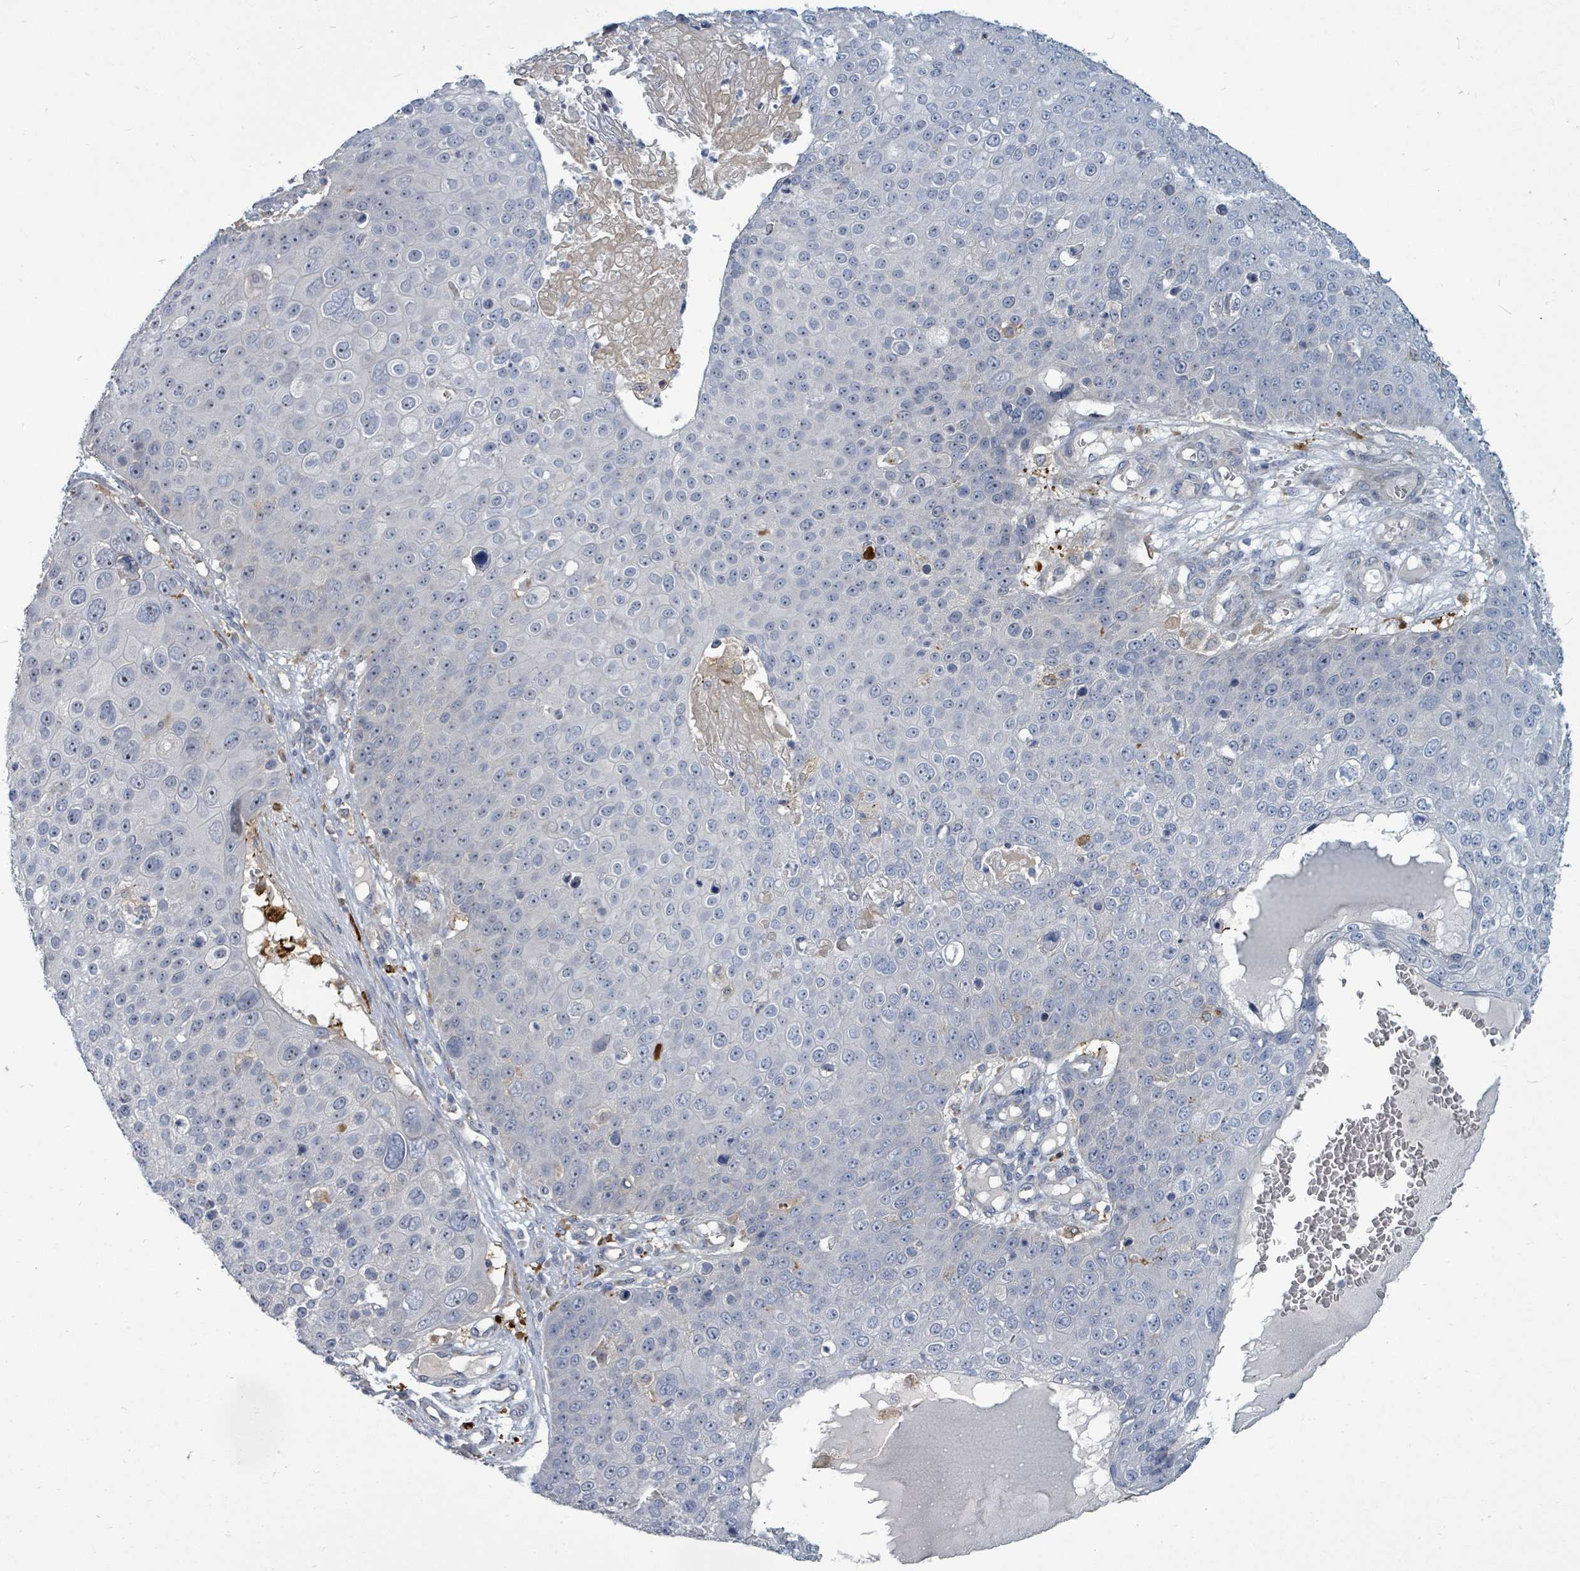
{"staining": {"intensity": "negative", "quantity": "none", "location": "none"}, "tissue": "skin cancer", "cell_type": "Tumor cells", "image_type": "cancer", "snomed": [{"axis": "morphology", "description": "Squamous cell carcinoma, NOS"}, {"axis": "topography", "description": "Skin"}], "caption": "Tumor cells show no significant protein positivity in skin cancer (squamous cell carcinoma).", "gene": "TRDMT1", "patient": {"sex": "male", "age": 71}}